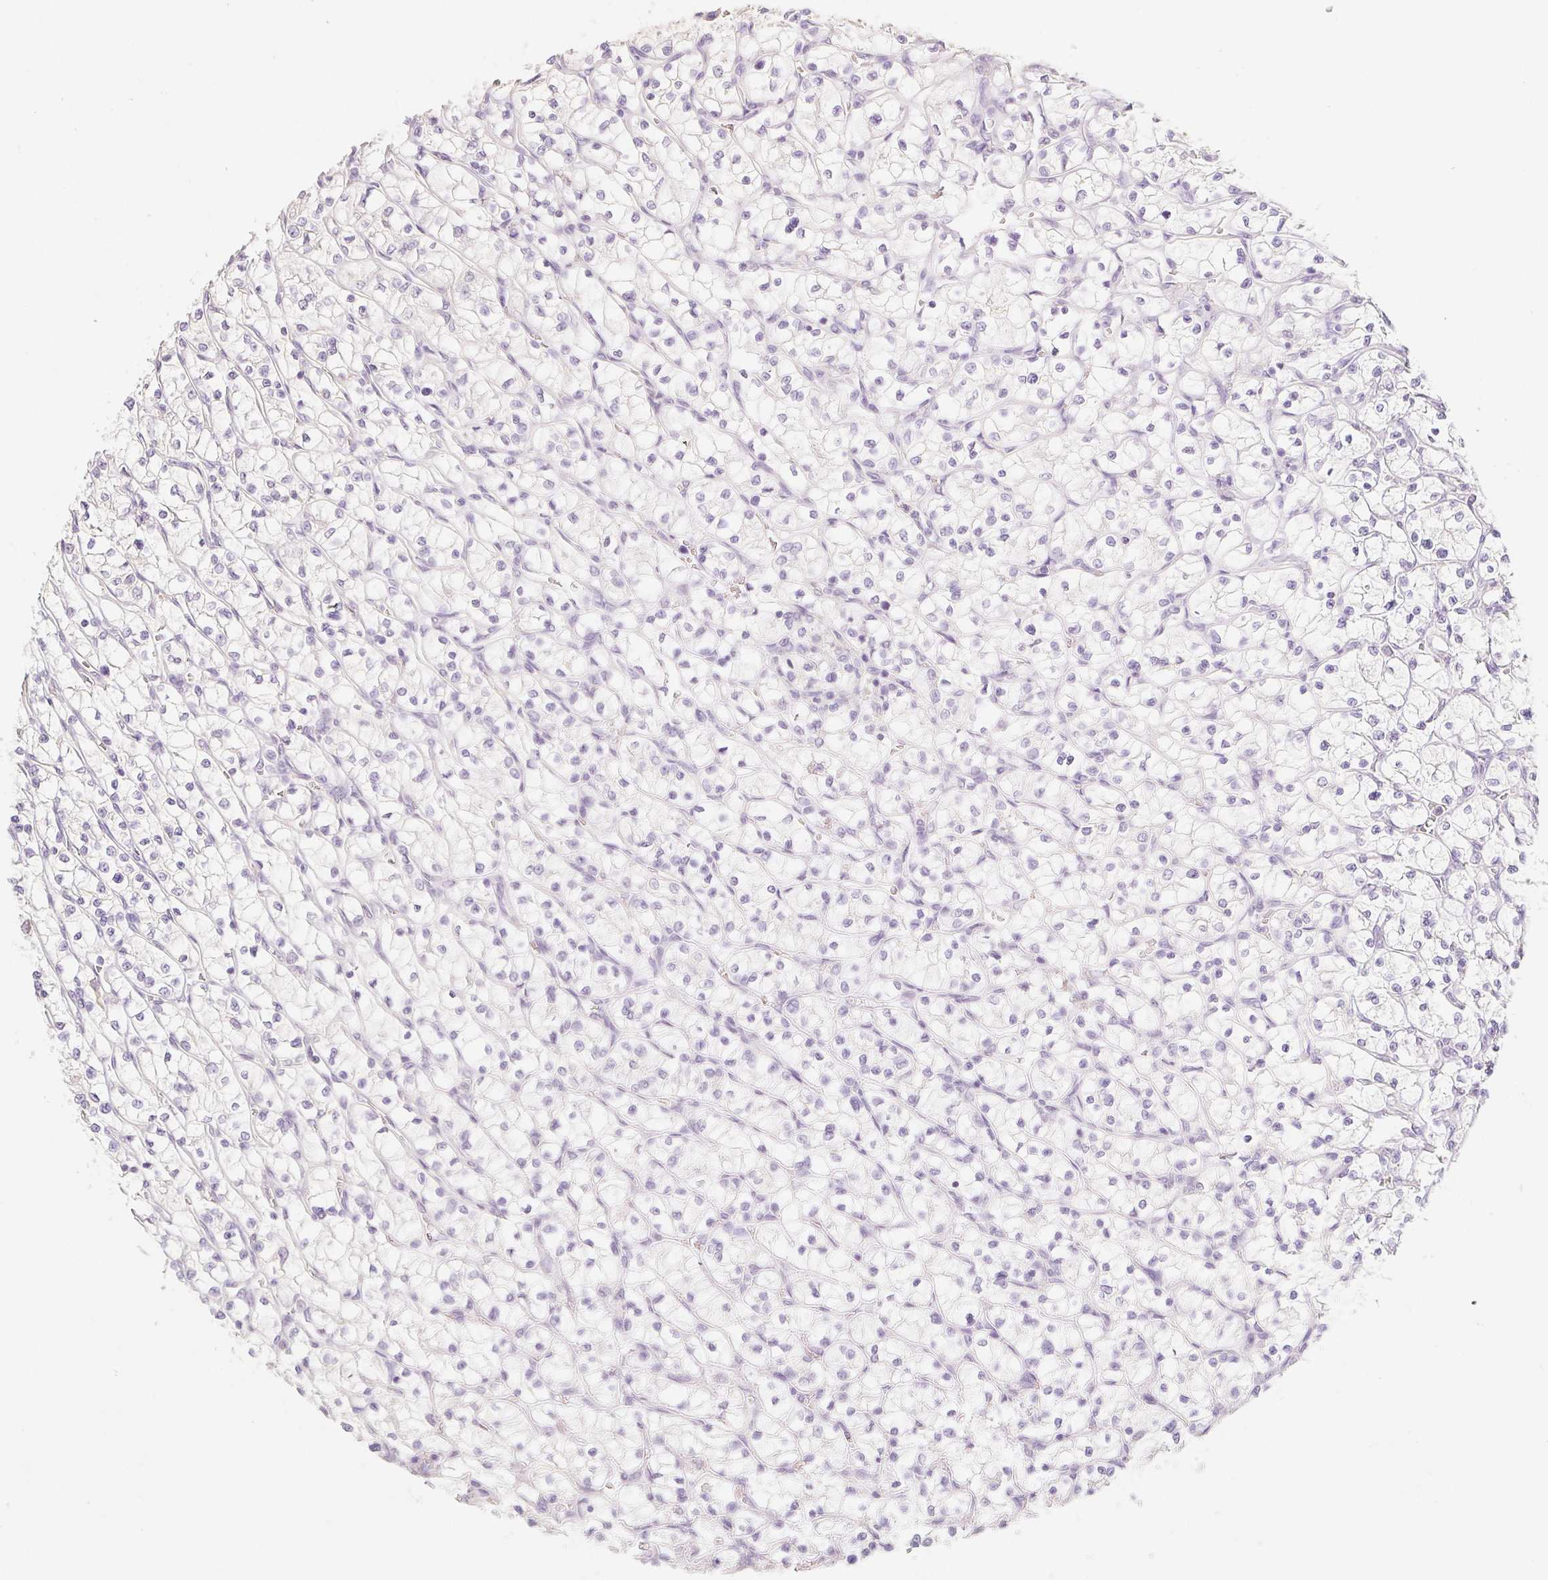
{"staining": {"intensity": "negative", "quantity": "none", "location": "none"}, "tissue": "renal cancer", "cell_type": "Tumor cells", "image_type": "cancer", "snomed": [{"axis": "morphology", "description": "Adenocarcinoma, NOS"}, {"axis": "topography", "description": "Kidney"}], "caption": "Immunohistochemistry (IHC) photomicrograph of renal cancer stained for a protein (brown), which displays no expression in tumor cells. Nuclei are stained in blue.", "gene": "MBOAT7", "patient": {"sex": "female", "age": 64}}